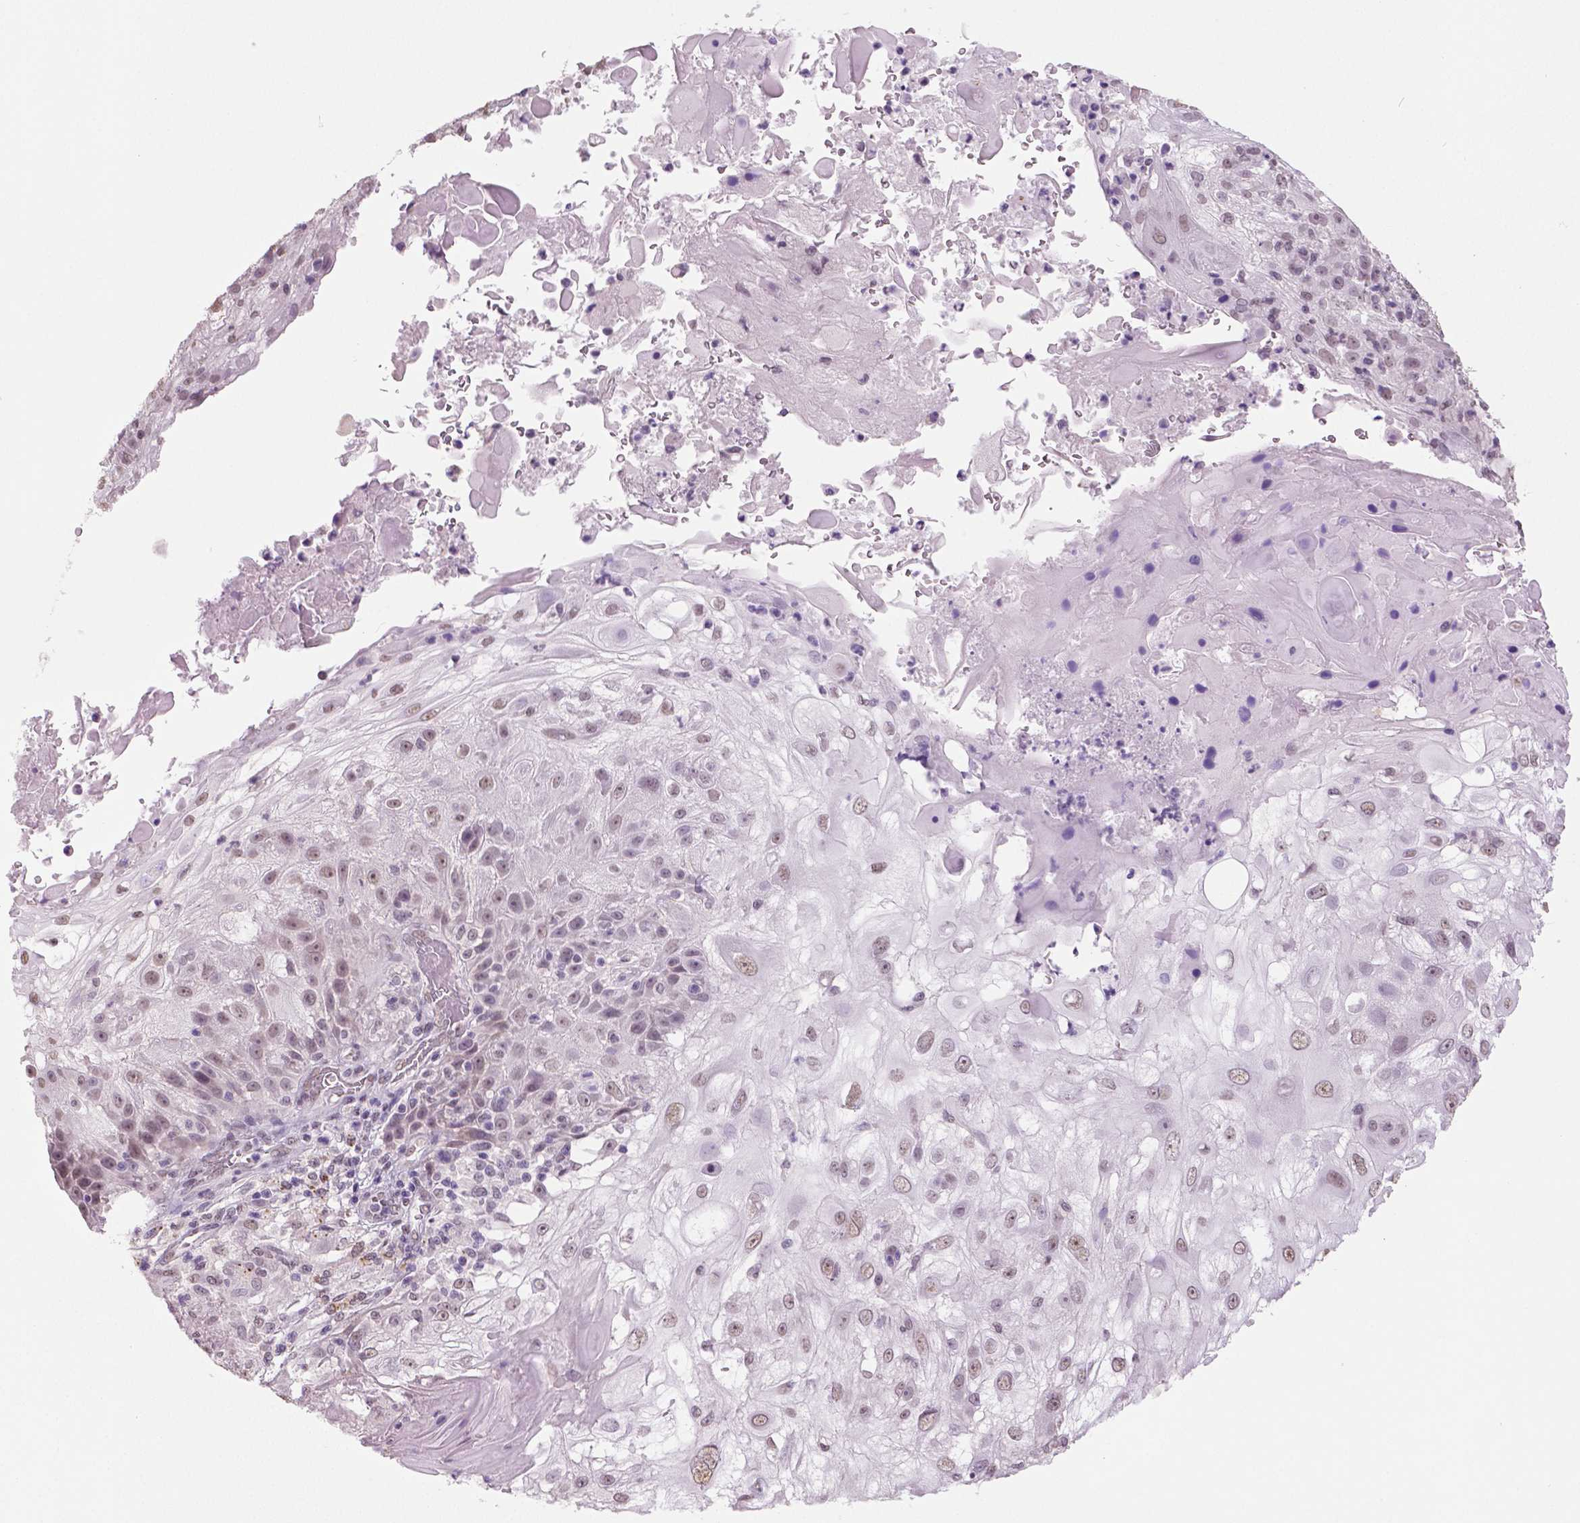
{"staining": {"intensity": "weak", "quantity": "25%-75%", "location": "nuclear"}, "tissue": "skin cancer", "cell_type": "Tumor cells", "image_type": "cancer", "snomed": [{"axis": "morphology", "description": "Normal tissue, NOS"}, {"axis": "morphology", "description": "Squamous cell carcinoma, NOS"}, {"axis": "topography", "description": "Skin"}], "caption": "A brown stain labels weak nuclear positivity of a protein in squamous cell carcinoma (skin) tumor cells.", "gene": "IGF2BP1", "patient": {"sex": "female", "age": 83}}